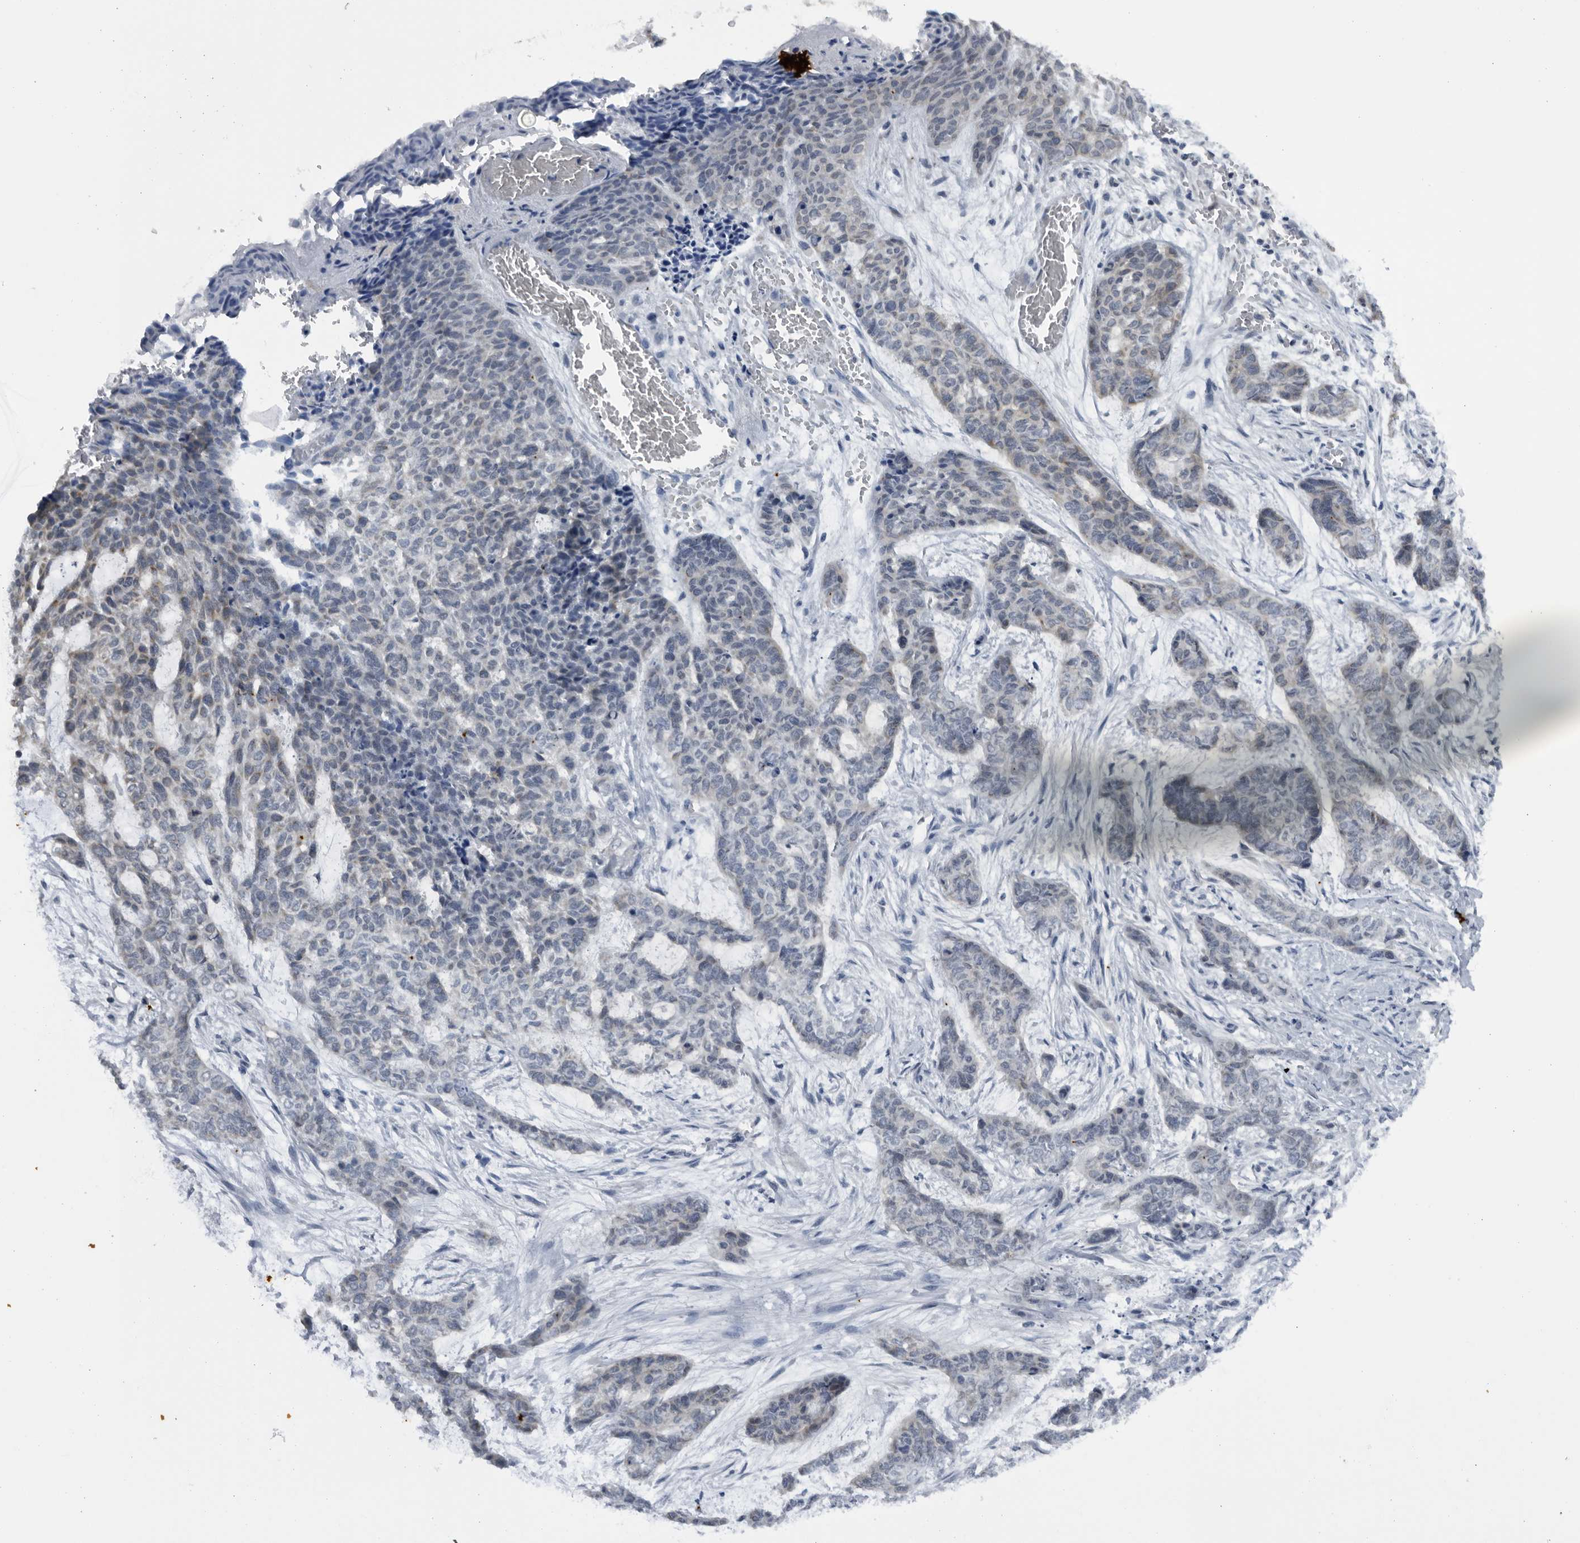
{"staining": {"intensity": "negative", "quantity": "none", "location": "none"}, "tissue": "skin cancer", "cell_type": "Tumor cells", "image_type": "cancer", "snomed": [{"axis": "morphology", "description": "Basal cell carcinoma"}, {"axis": "topography", "description": "Skin"}], "caption": "Tumor cells are negative for protein expression in human basal cell carcinoma (skin).", "gene": "SLC25A22", "patient": {"sex": "female", "age": 64}}